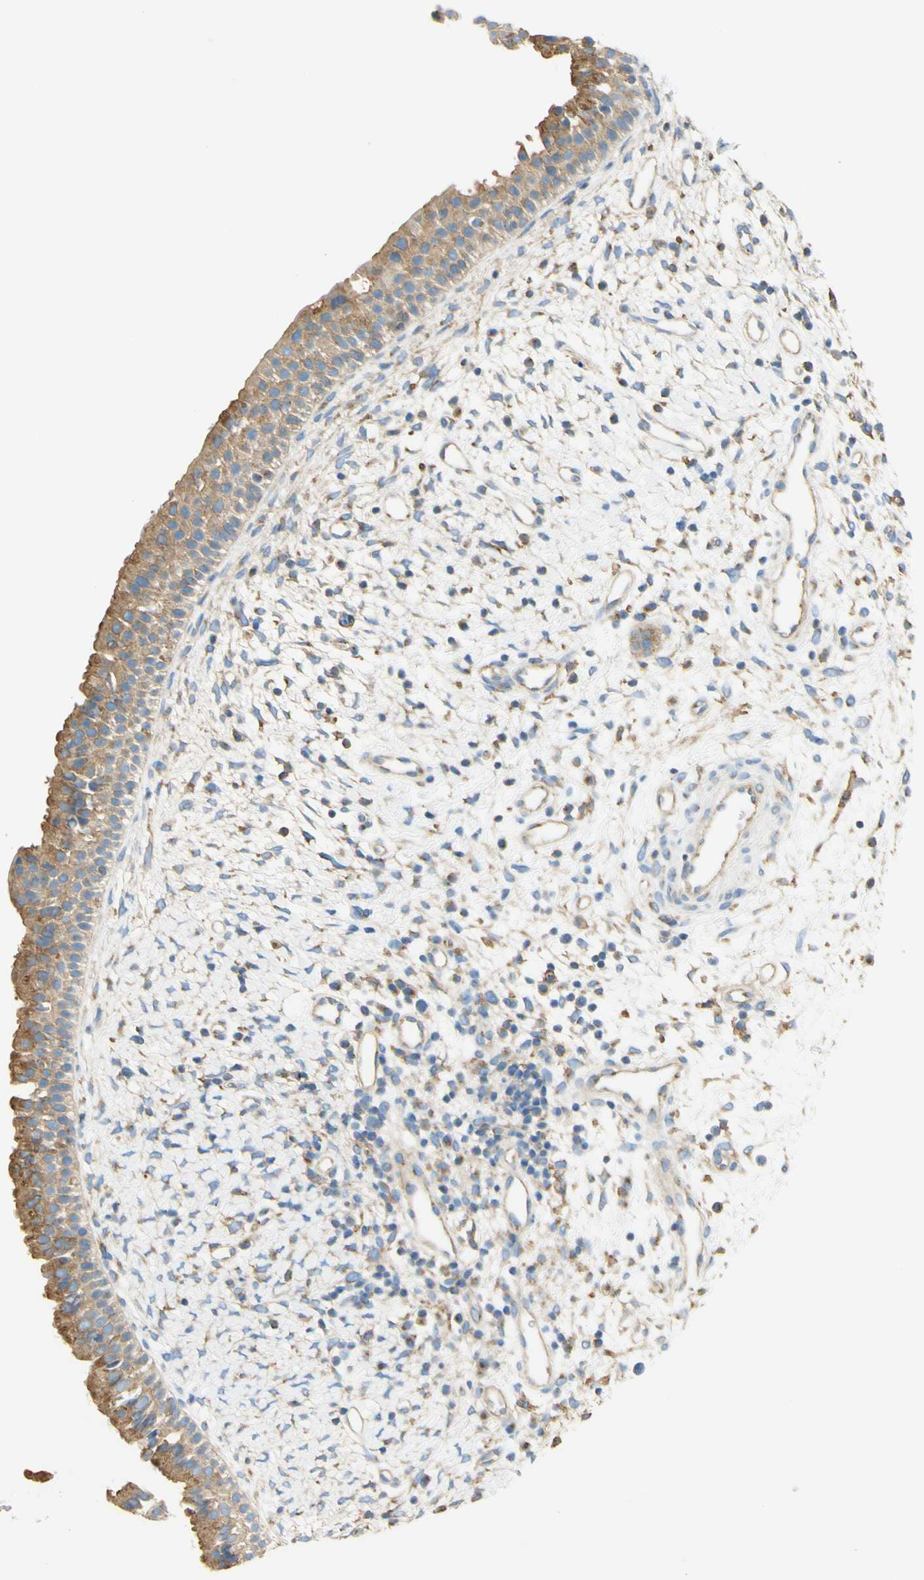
{"staining": {"intensity": "moderate", "quantity": "25%-75%", "location": "cytoplasmic/membranous"}, "tissue": "nasopharynx", "cell_type": "Respiratory epithelial cells", "image_type": "normal", "snomed": [{"axis": "morphology", "description": "Normal tissue, NOS"}, {"axis": "topography", "description": "Nasopharynx"}], "caption": "Approximately 25%-75% of respiratory epithelial cells in normal human nasopharynx demonstrate moderate cytoplasmic/membranous protein staining as visualized by brown immunohistochemical staining.", "gene": "CLTC", "patient": {"sex": "male", "age": 22}}